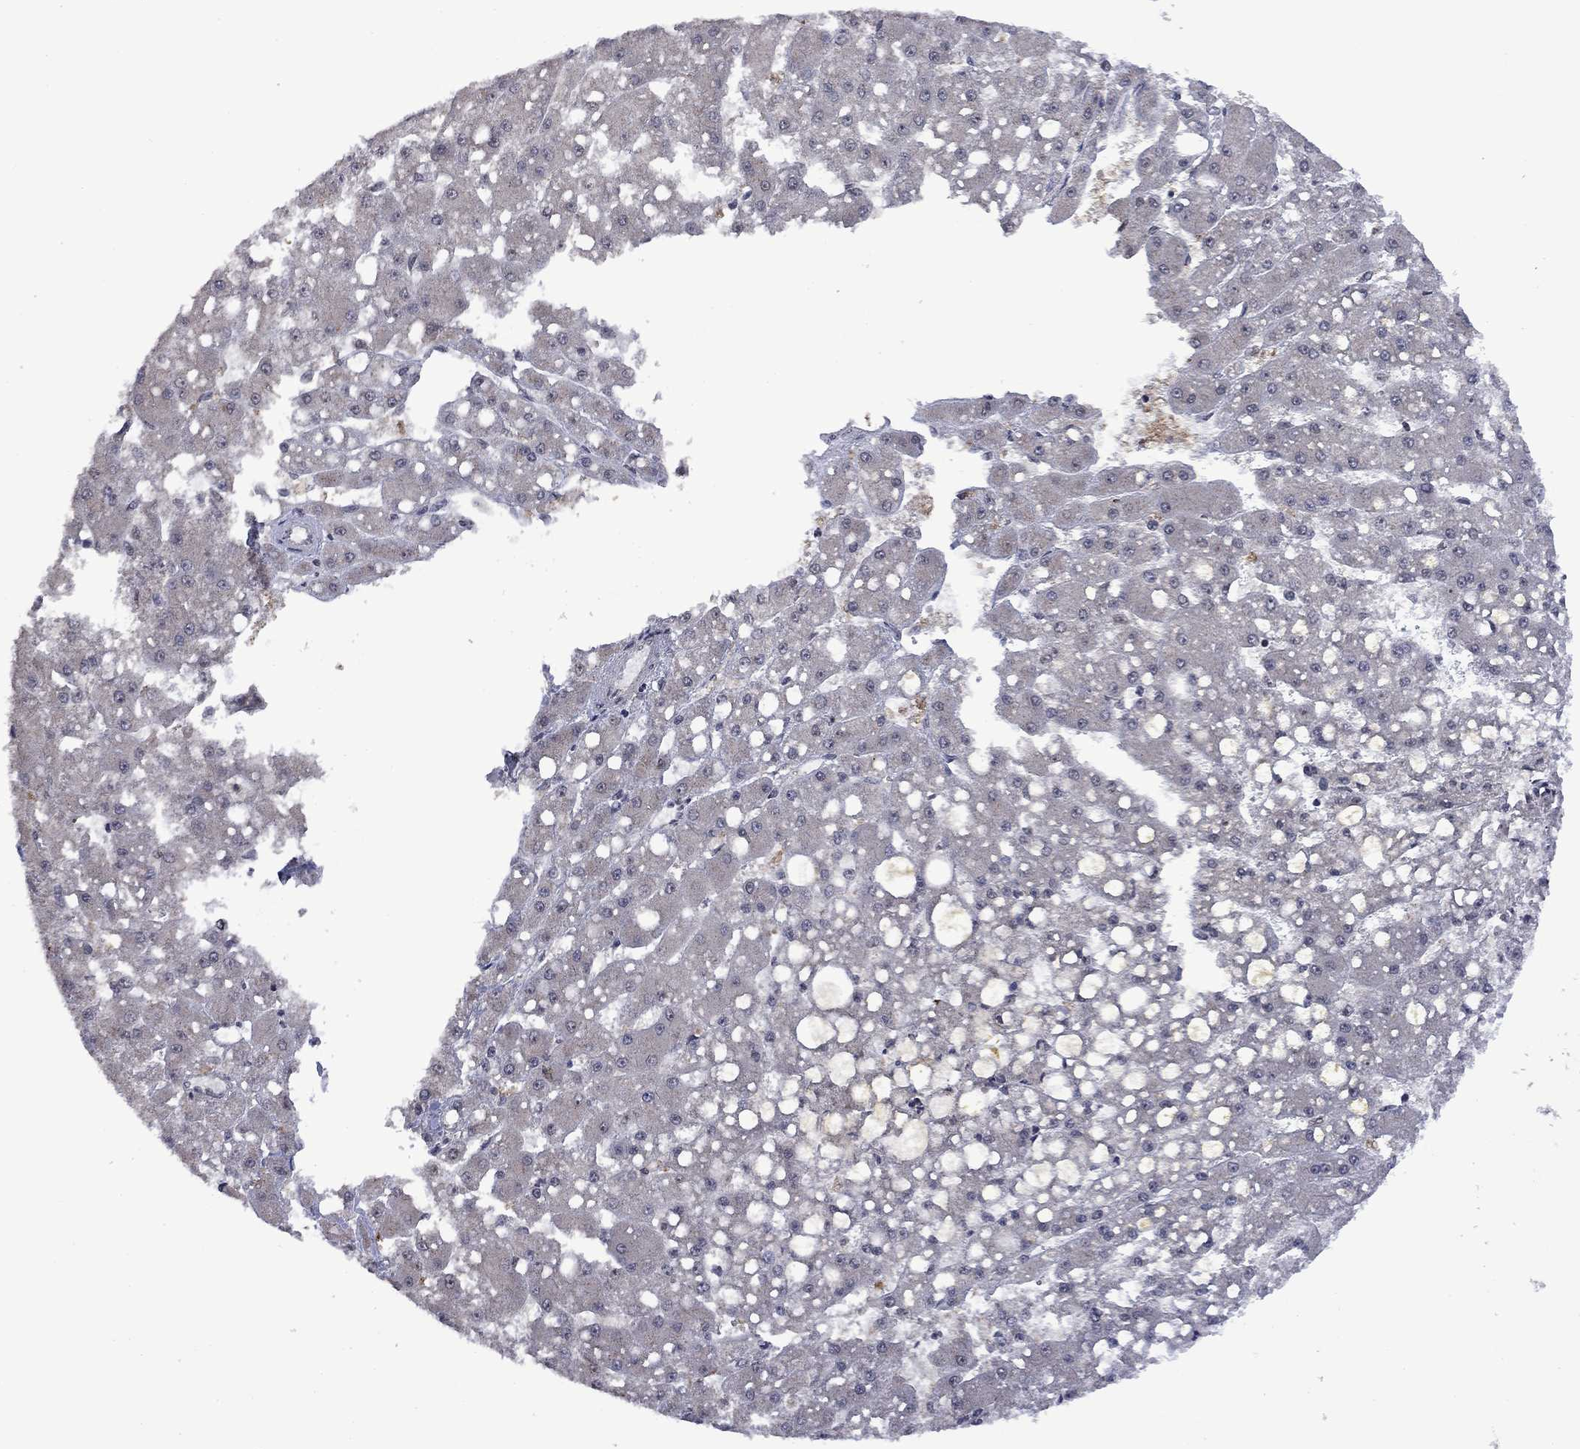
{"staining": {"intensity": "negative", "quantity": "none", "location": "none"}, "tissue": "liver cancer", "cell_type": "Tumor cells", "image_type": "cancer", "snomed": [{"axis": "morphology", "description": "Carcinoma, Hepatocellular, NOS"}, {"axis": "topography", "description": "Liver"}], "caption": "Immunohistochemical staining of liver cancer (hepatocellular carcinoma) shows no significant positivity in tumor cells.", "gene": "FBL", "patient": {"sex": "male", "age": 67}}